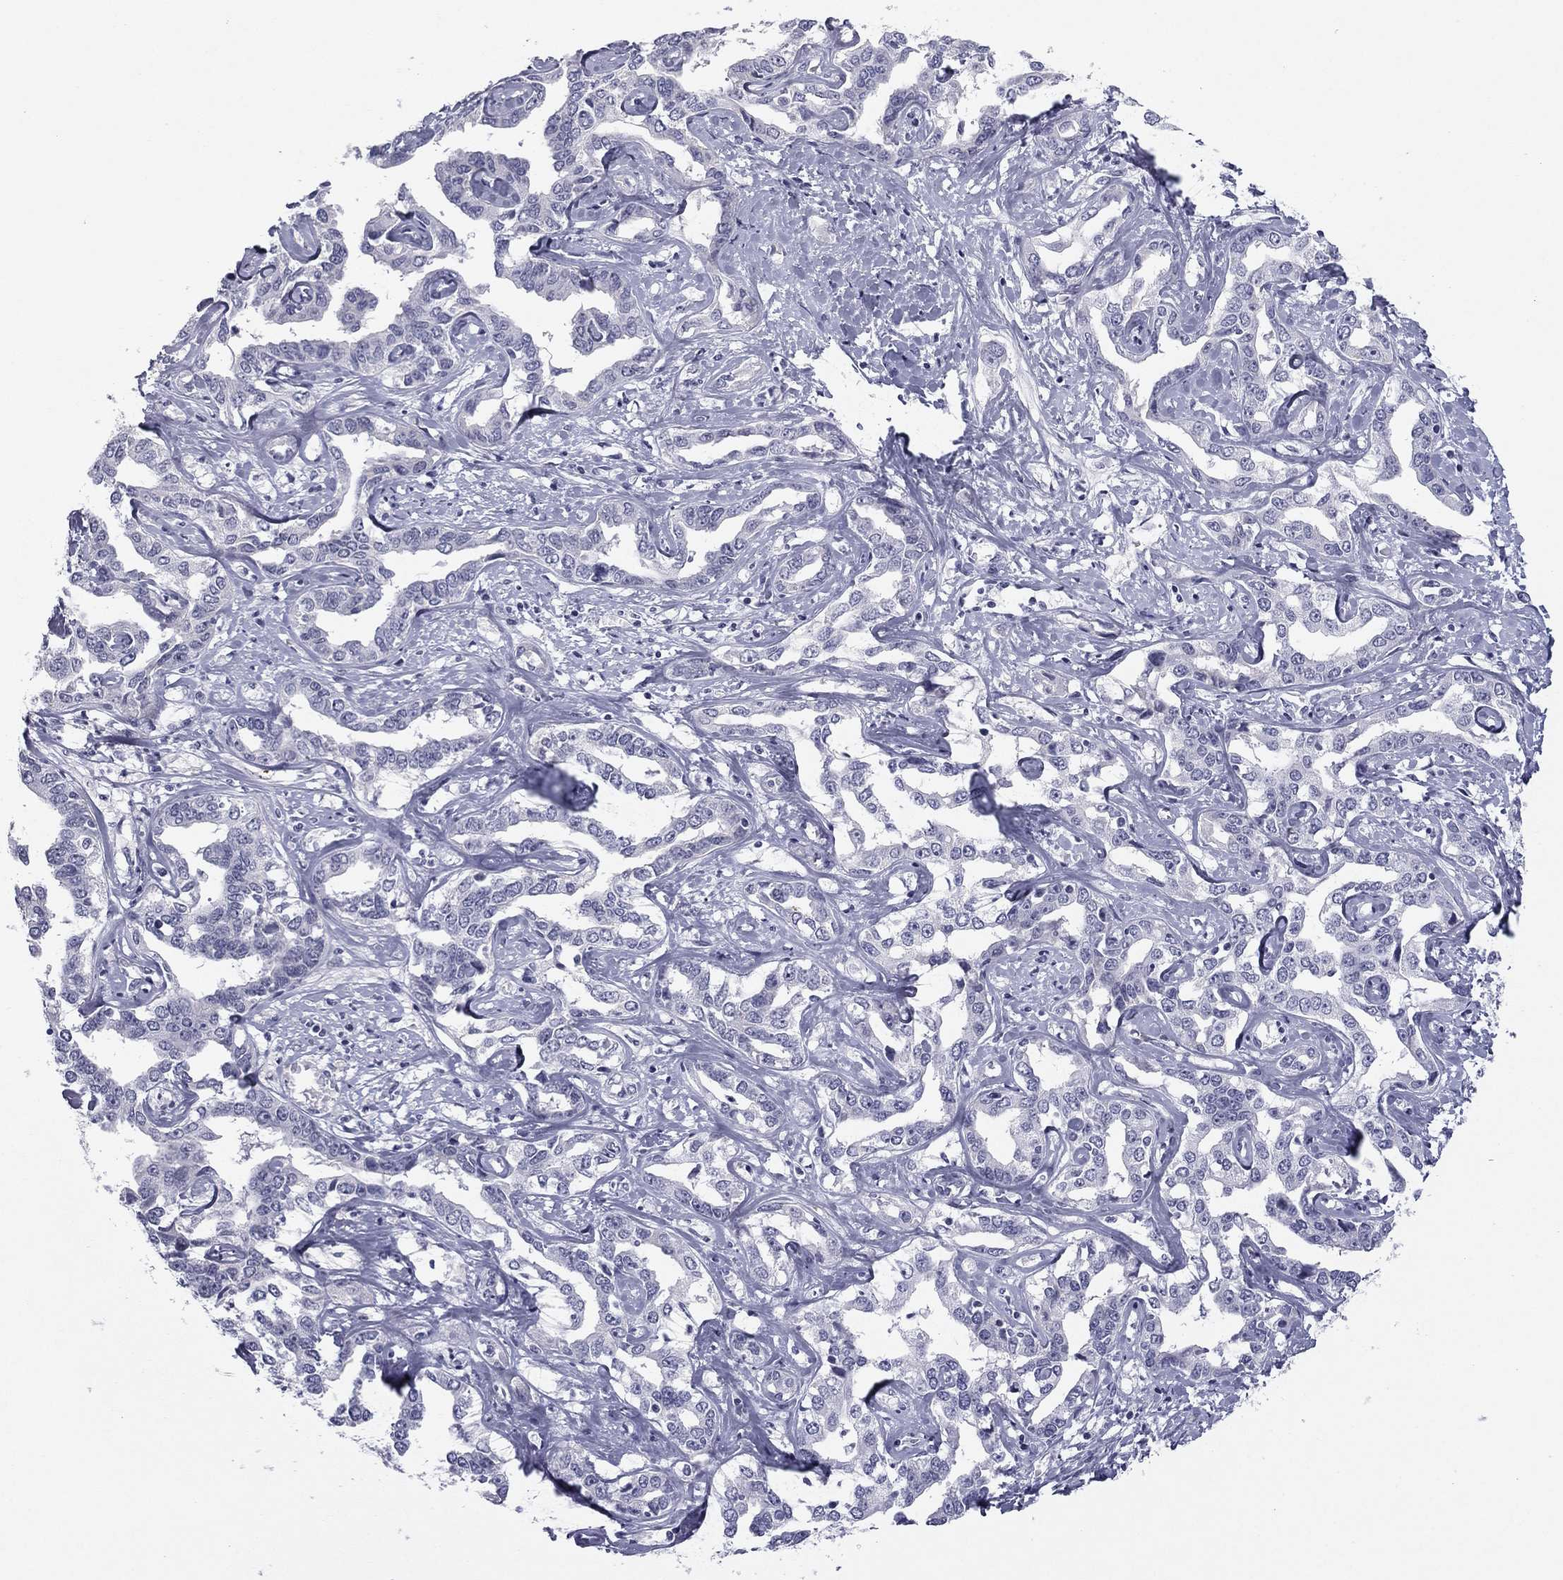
{"staining": {"intensity": "negative", "quantity": "none", "location": "none"}, "tissue": "liver cancer", "cell_type": "Tumor cells", "image_type": "cancer", "snomed": [{"axis": "morphology", "description": "Cholangiocarcinoma"}, {"axis": "topography", "description": "Liver"}], "caption": "Histopathology image shows no significant protein staining in tumor cells of liver cancer (cholangiocarcinoma).", "gene": "TFAP2B", "patient": {"sex": "male", "age": 59}}